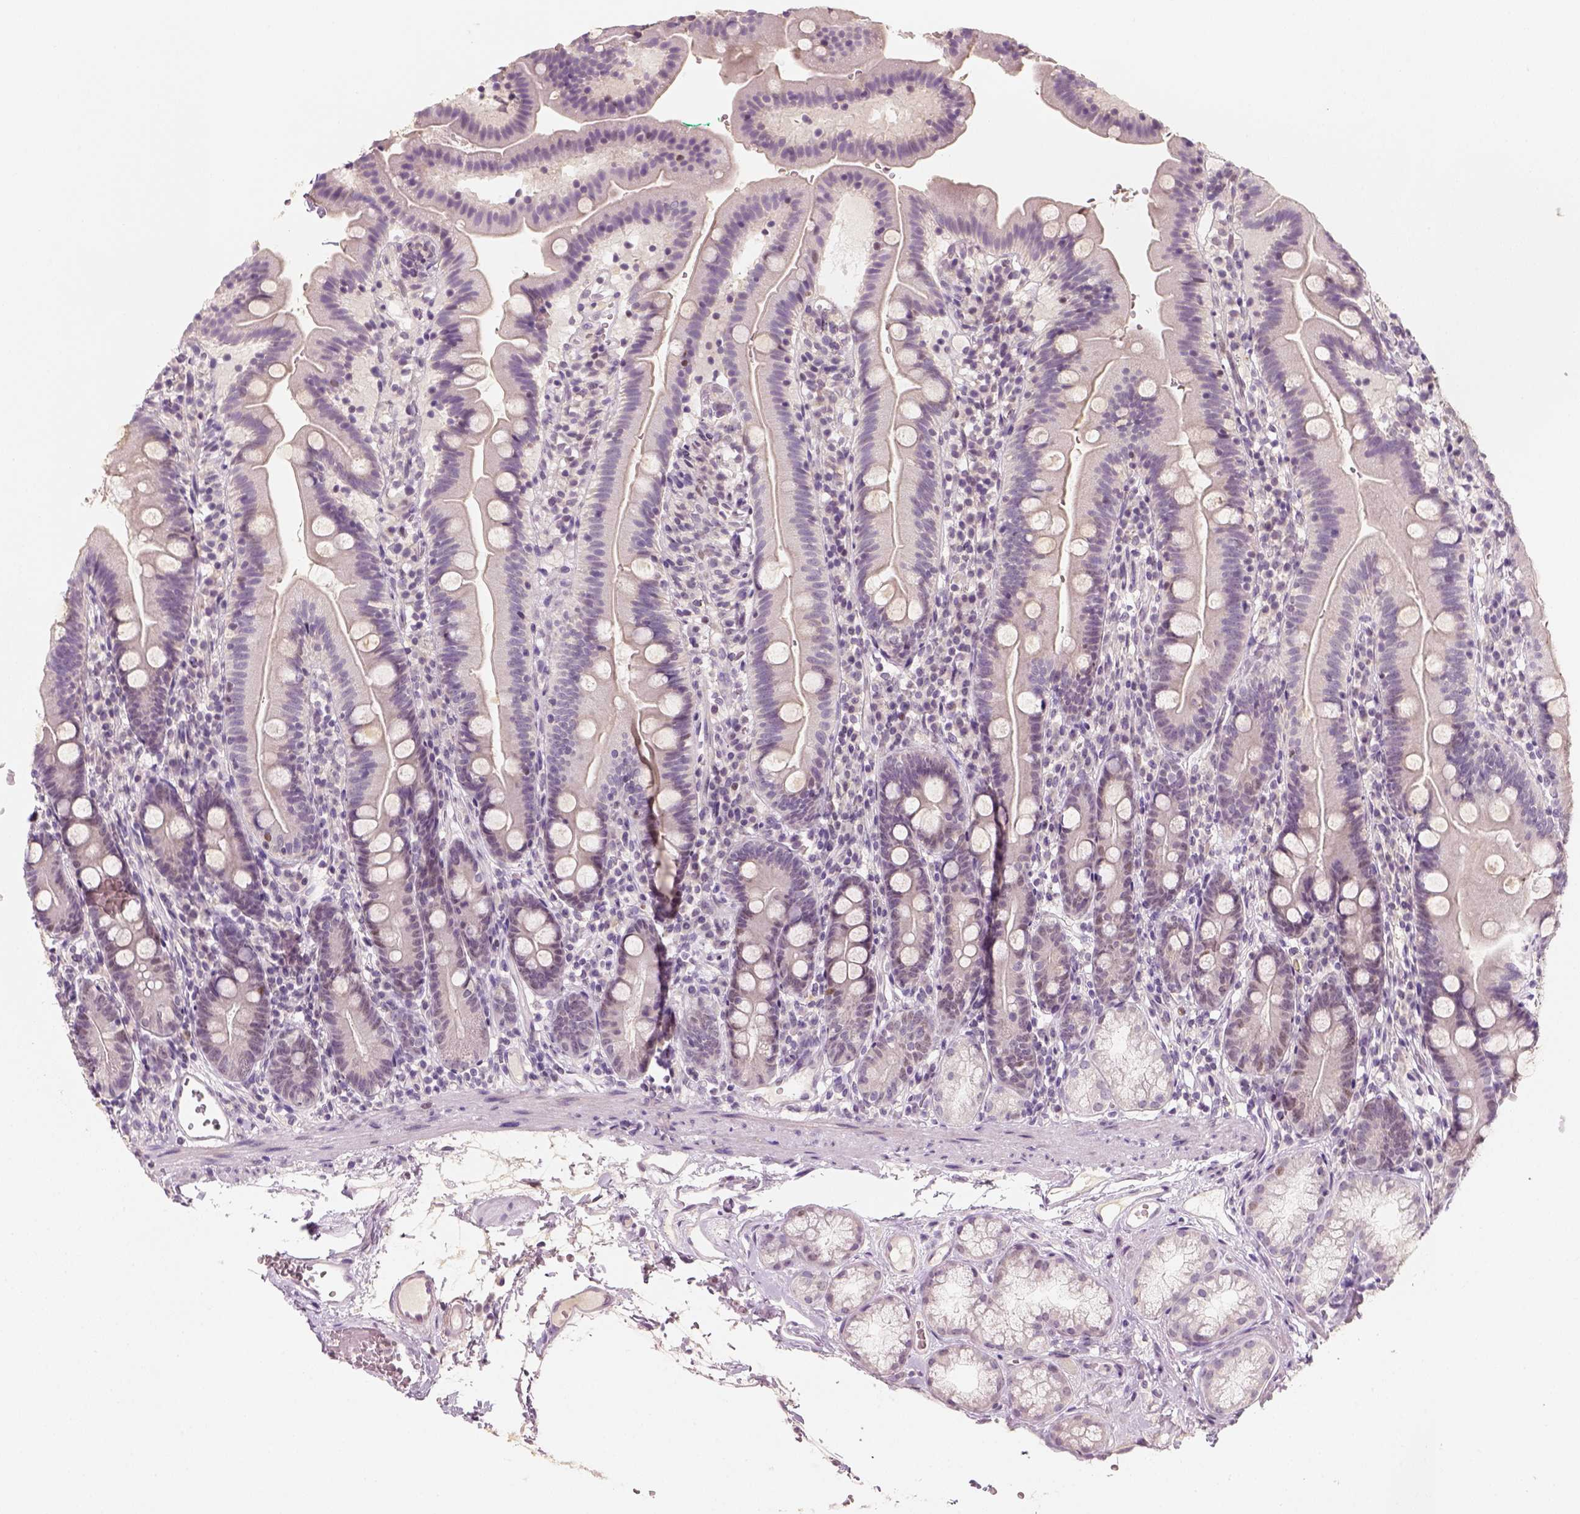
{"staining": {"intensity": "negative", "quantity": "none", "location": "none"}, "tissue": "duodenum", "cell_type": "Glandular cells", "image_type": "normal", "snomed": [{"axis": "morphology", "description": "Normal tissue, NOS"}, {"axis": "topography", "description": "Duodenum"}], "caption": "Duodenum was stained to show a protein in brown. There is no significant positivity in glandular cells. The staining is performed using DAB brown chromogen with nuclei counter-stained in using hematoxylin.", "gene": "TP53", "patient": {"sex": "female", "age": 67}}